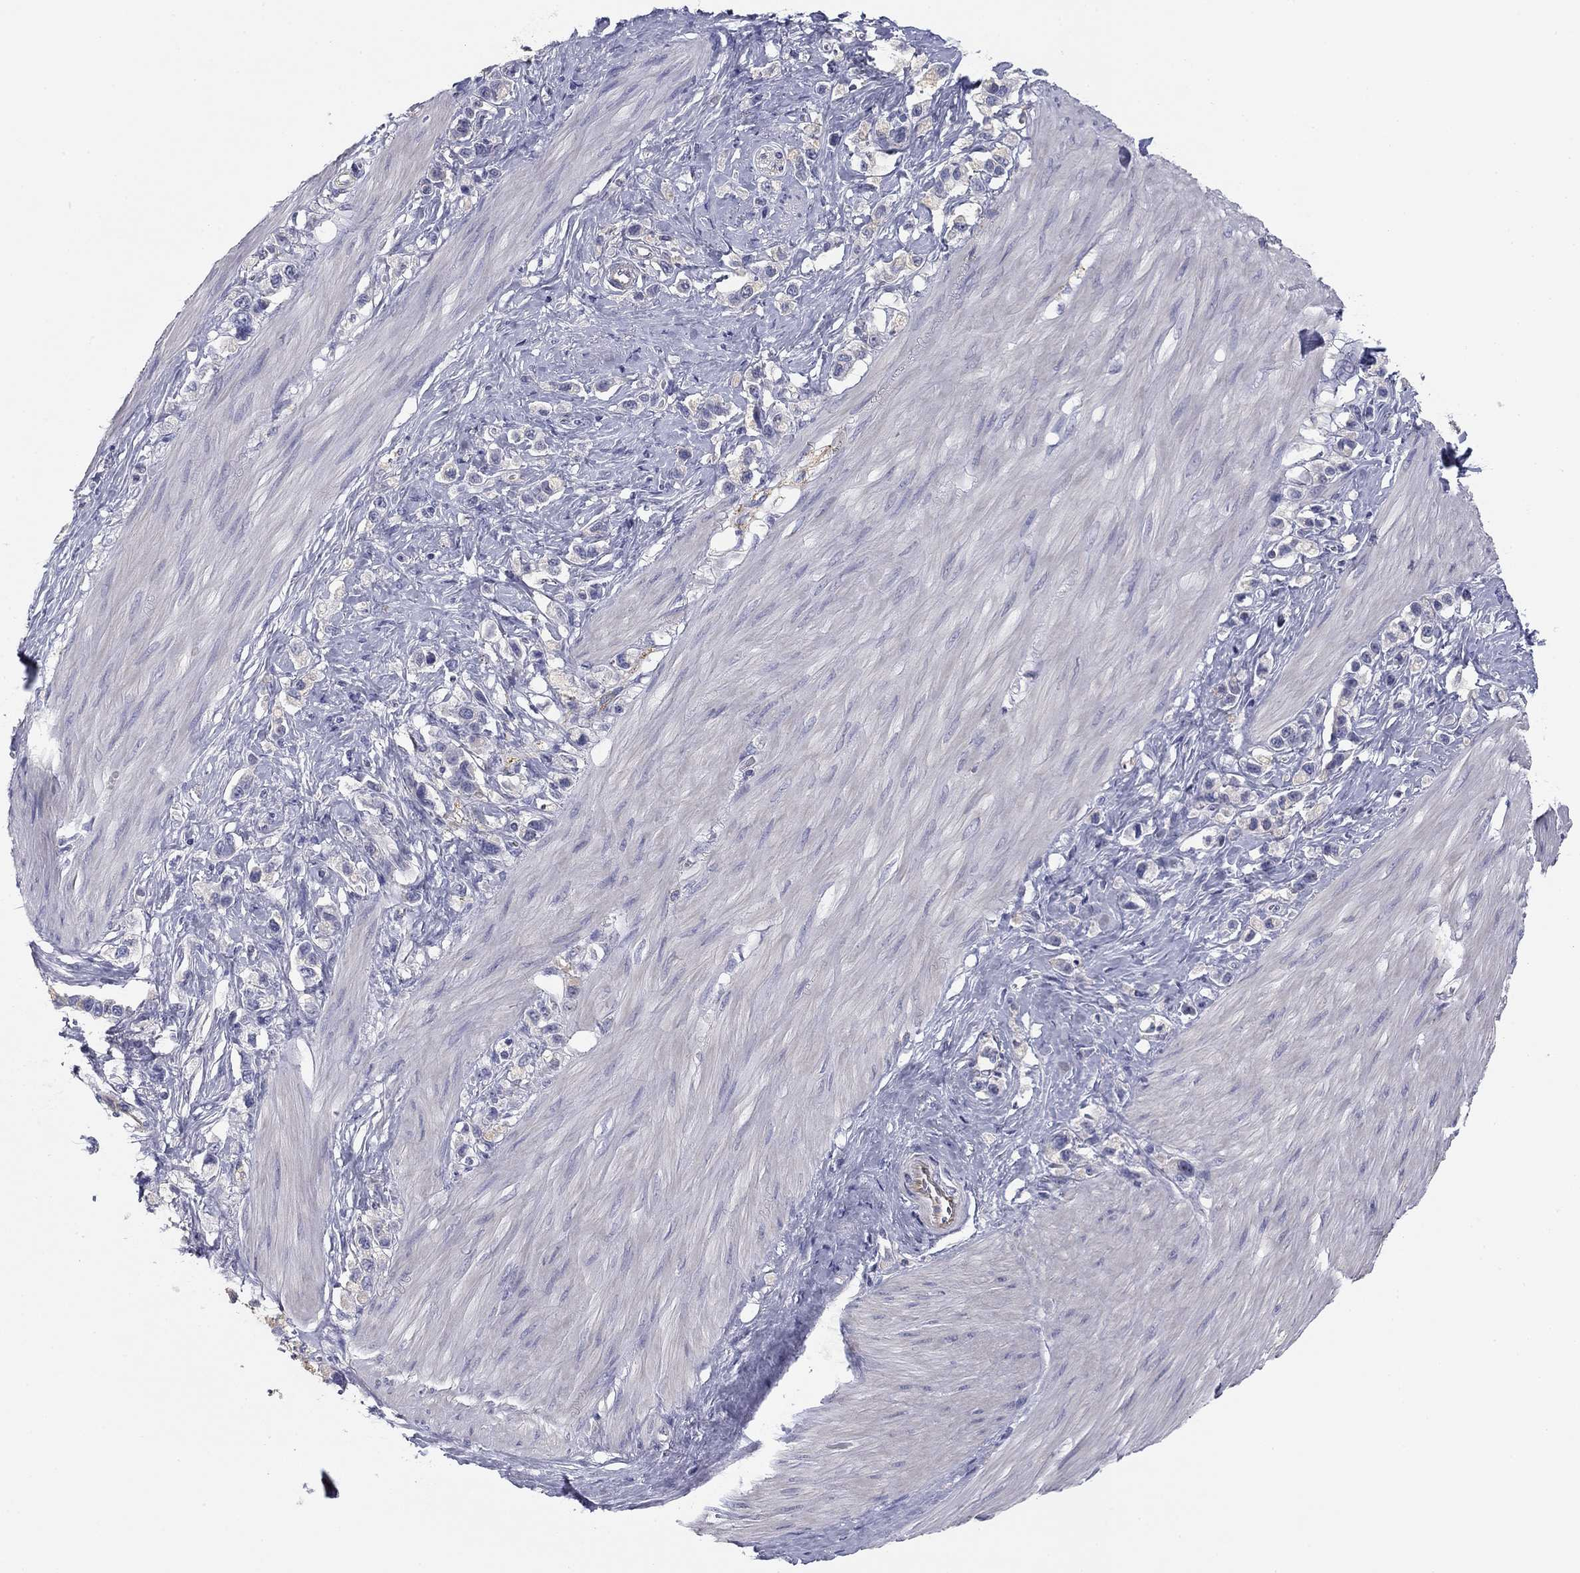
{"staining": {"intensity": "weak", "quantity": "25%-75%", "location": "cytoplasmic/membranous"}, "tissue": "stomach cancer", "cell_type": "Tumor cells", "image_type": "cancer", "snomed": [{"axis": "morphology", "description": "Normal tissue, NOS"}, {"axis": "morphology", "description": "Adenocarcinoma, NOS"}, {"axis": "morphology", "description": "Adenocarcinoma, High grade"}, {"axis": "topography", "description": "Stomach, upper"}, {"axis": "topography", "description": "Stomach"}], "caption": "A brown stain labels weak cytoplasmic/membranous staining of a protein in human stomach cancer tumor cells. (brown staining indicates protein expression, while blue staining denotes nuclei).", "gene": "SEPTIN3", "patient": {"sex": "female", "age": 65}}